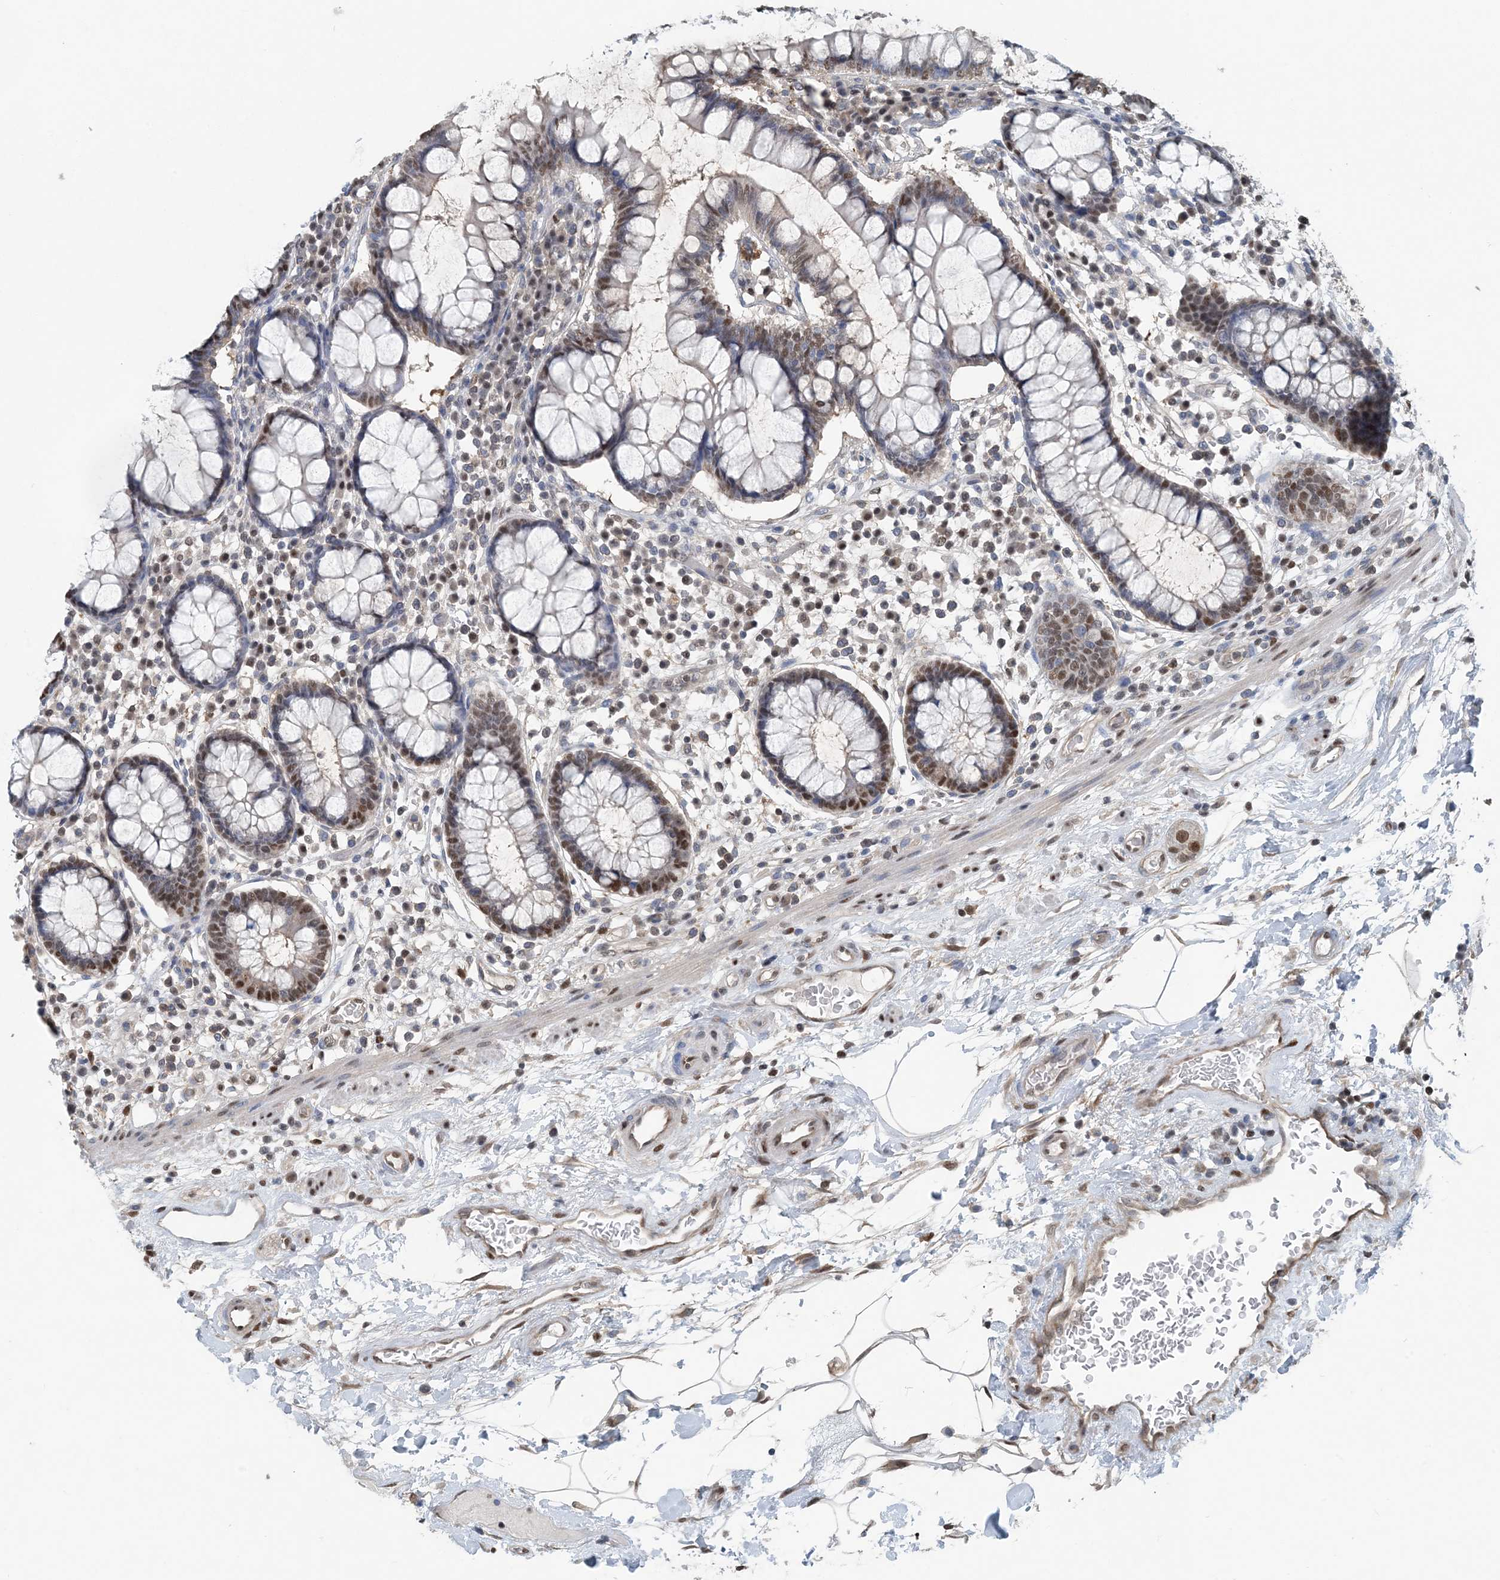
{"staining": {"intensity": "moderate", "quantity": ">75%", "location": "nuclear"}, "tissue": "colon", "cell_type": "Endothelial cells", "image_type": "normal", "snomed": [{"axis": "morphology", "description": "Normal tissue, NOS"}, {"axis": "topography", "description": "Colon"}], "caption": "Endothelial cells exhibit medium levels of moderate nuclear staining in about >75% of cells in unremarkable colon.", "gene": "HIKESHI", "patient": {"sex": "female", "age": 79}}